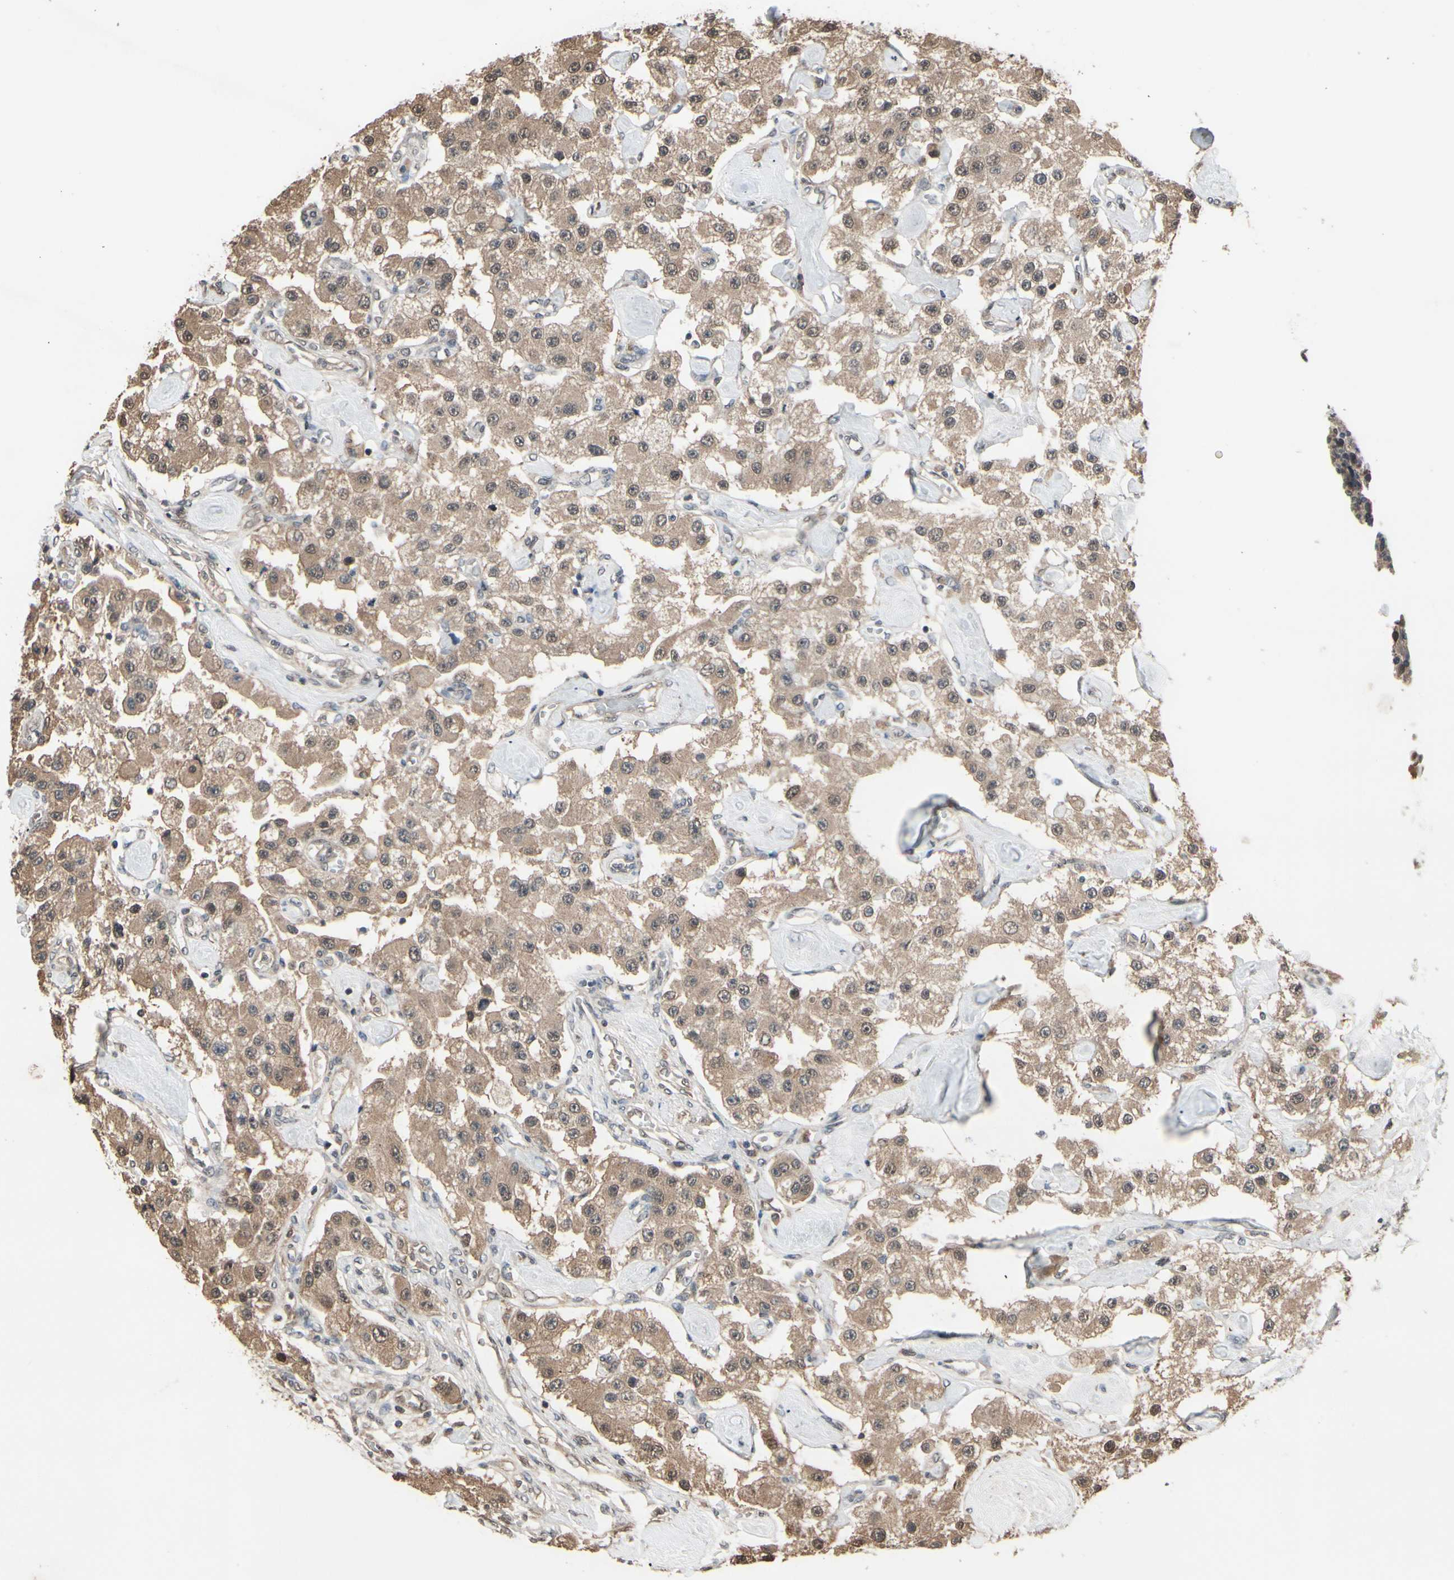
{"staining": {"intensity": "moderate", "quantity": ">75%", "location": "cytoplasmic/membranous,nuclear"}, "tissue": "carcinoid", "cell_type": "Tumor cells", "image_type": "cancer", "snomed": [{"axis": "morphology", "description": "Carcinoid, malignant, NOS"}, {"axis": "topography", "description": "Pancreas"}], "caption": "High-magnification brightfield microscopy of carcinoid stained with DAB (brown) and counterstained with hematoxylin (blue). tumor cells exhibit moderate cytoplasmic/membranous and nuclear staining is seen in about>75% of cells. (DAB = brown stain, brightfield microscopy at high magnification).", "gene": "PNPLA7", "patient": {"sex": "male", "age": 41}}